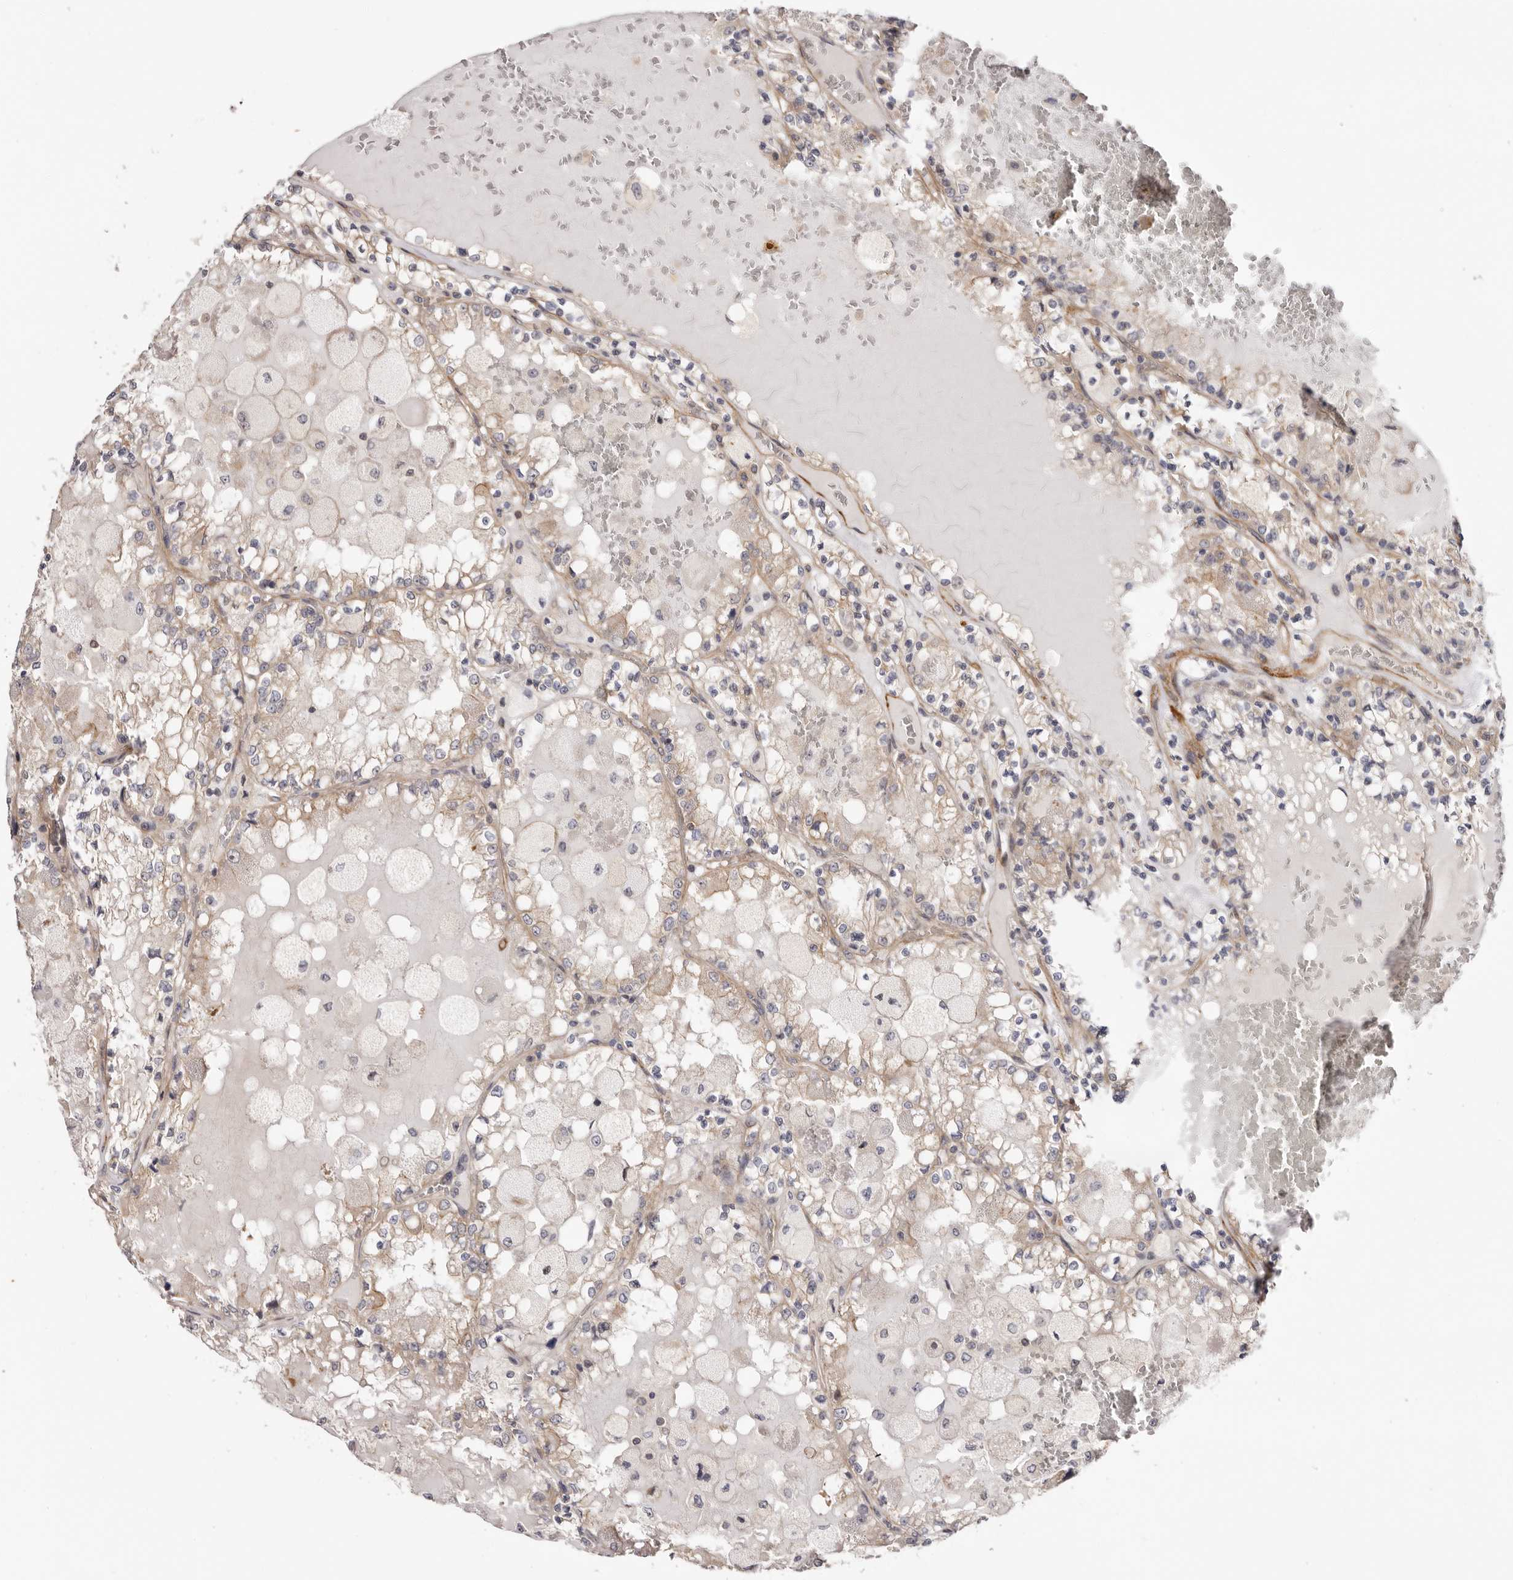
{"staining": {"intensity": "weak", "quantity": ">75%", "location": "cytoplasmic/membranous,nuclear"}, "tissue": "renal cancer", "cell_type": "Tumor cells", "image_type": "cancer", "snomed": [{"axis": "morphology", "description": "Adenocarcinoma, NOS"}, {"axis": "topography", "description": "Kidney"}], "caption": "Protein expression analysis of human renal adenocarcinoma reveals weak cytoplasmic/membranous and nuclear positivity in approximately >75% of tumor cells.", "gene": "PANK4", "patient": {"sex": "female", "age": 56}}